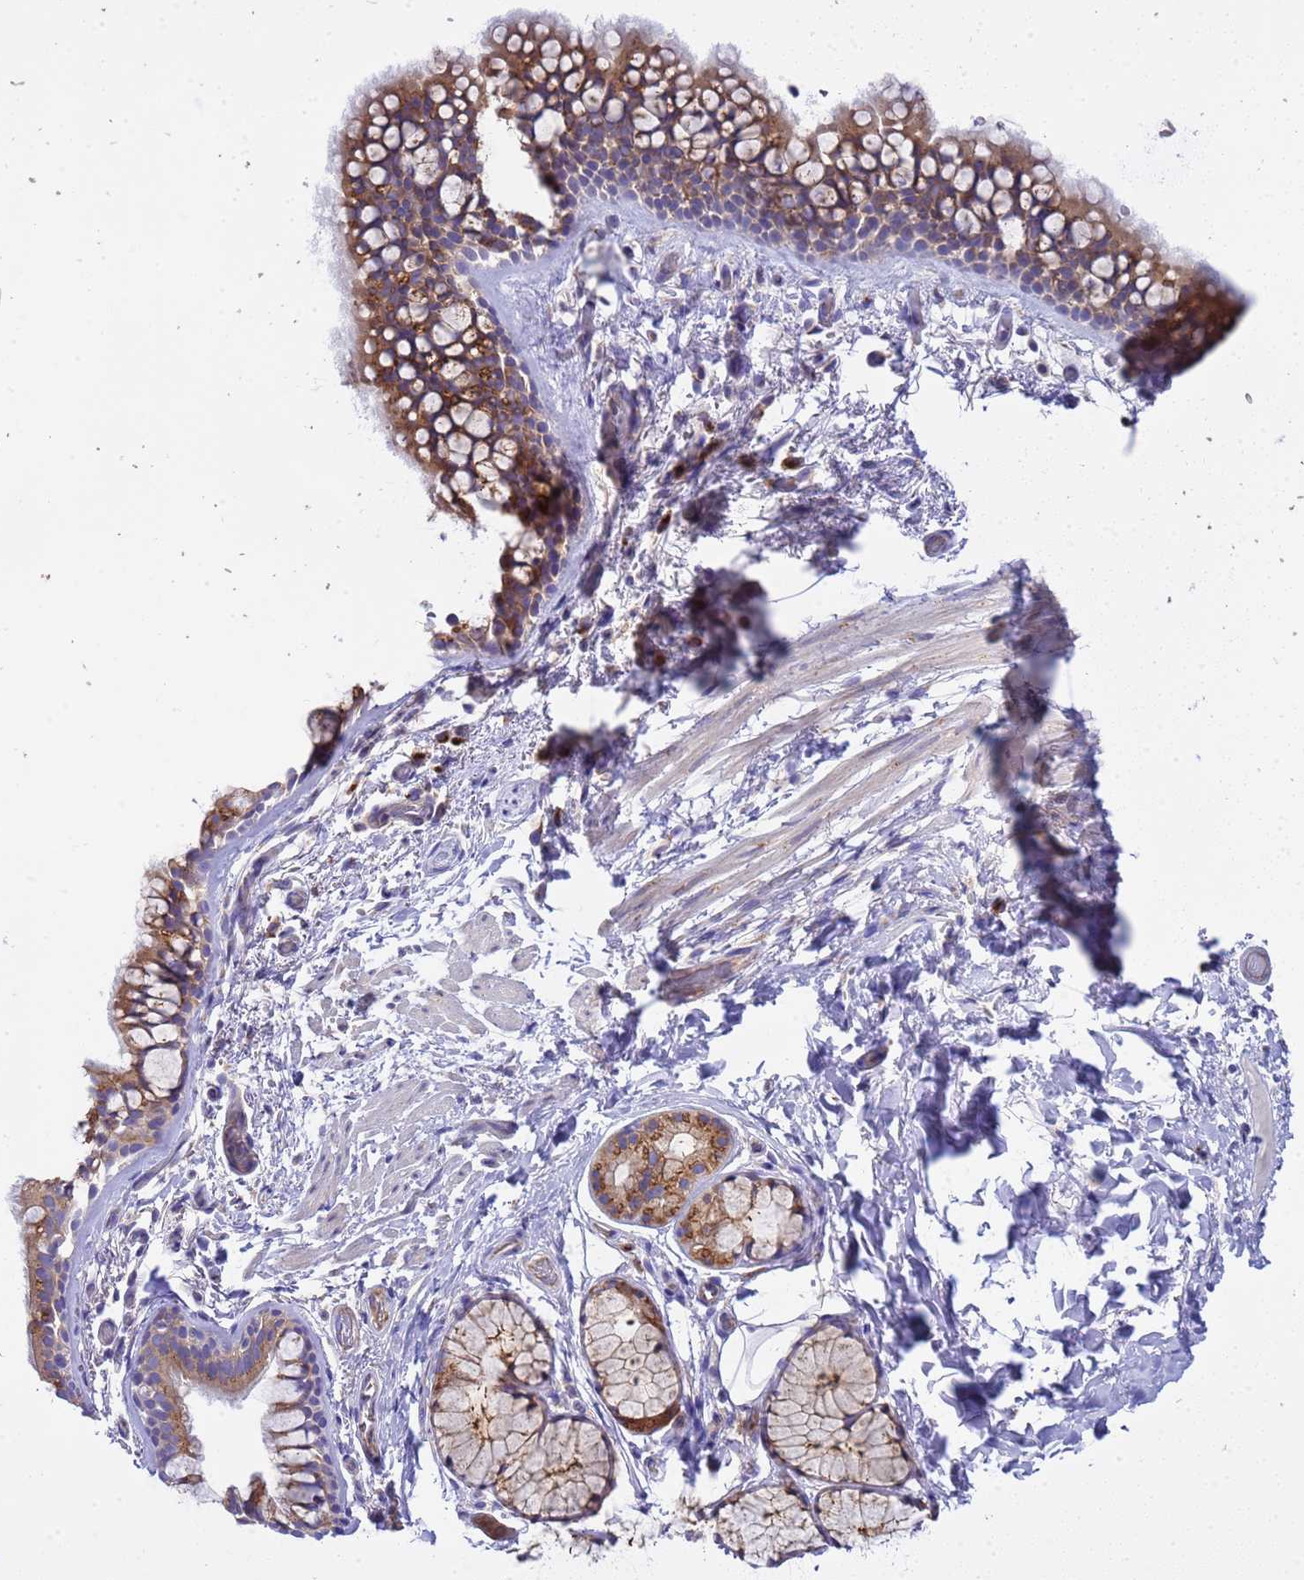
{"staining": {"intensity": "moderate", "quantity": ">75%", "location": "cytoplasmic/membranous"}, "tissue": "bronchus", "cell_type": "Respiratory epithelial cells", "image_type": "normal", "snomed": [{"axis": "morphology", "description": "Normal tissue, NOS"}, {"axis": "topography", "description": "Bronchus"}], "caption": "A micrograph of human bronchus stained for a protein demonstrates moderate cytoplasmic/membranous brown staining in respiratory epithelial cells.", "gene": "ANAPC1", "patient": {"sex": "male", "age": 65}}